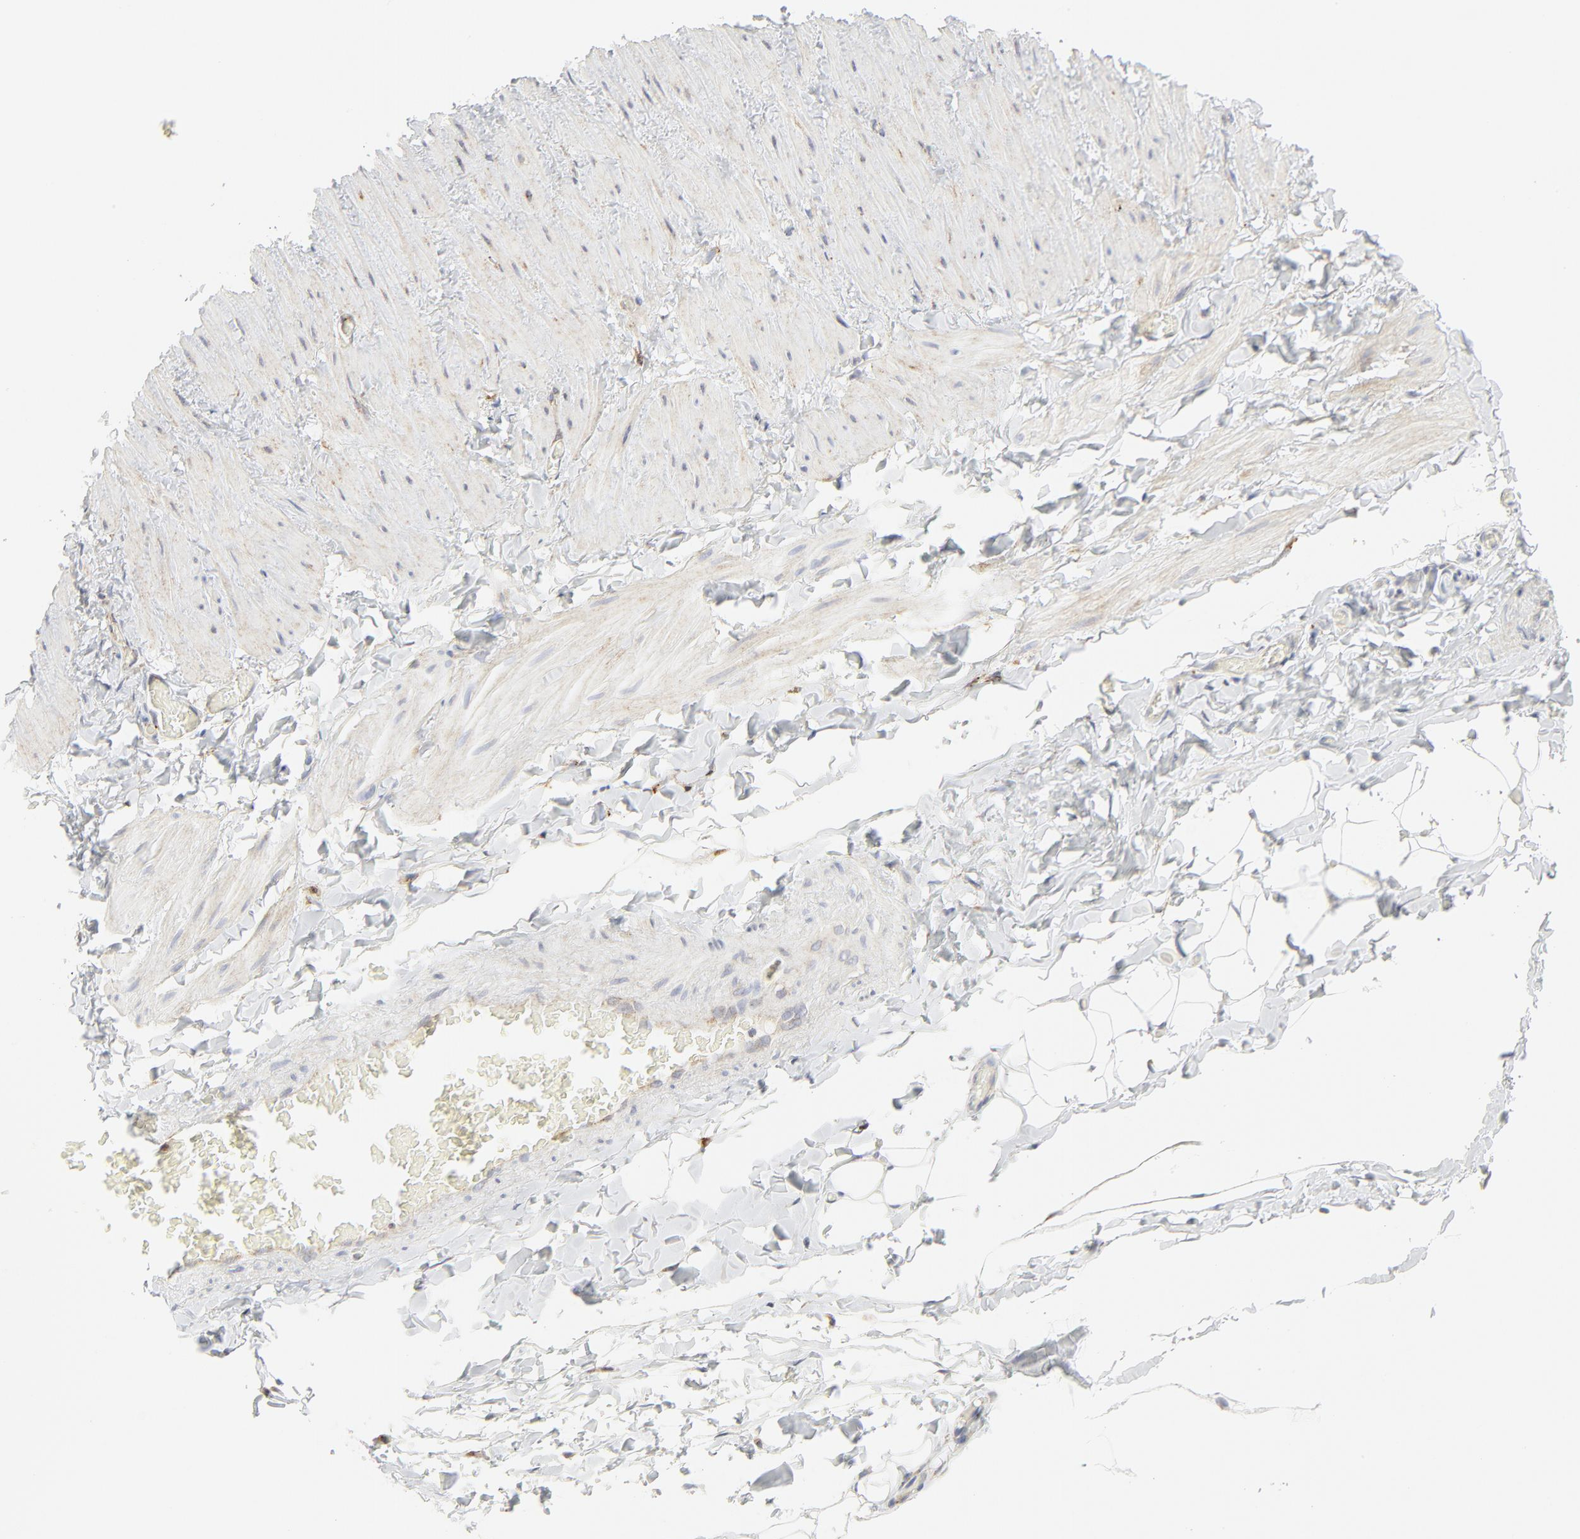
{"staining": {"intensity": "weak", "quantity": "25%-75%", "location": "cytoplasmic/membranous"}, "tissue": "soft tissue", "cell_type": "Fibroblasts", "image_type": "normal", "snomed": [{"axis": "morphology", "description": "Normal tissue, NOS"}, {"axis": "topography", "description": "Soft tissue"}], "caption": "Immunohistochemistry (IHC) photomicrograph of normal soft tissue stained for a protein (brown), which shows low levels of weak cytoplasmic/membranous positivity in about 25%-75% of fibroblasts.", "gene": "LRP6", "patient": {"sex": "male", "age": 26}}